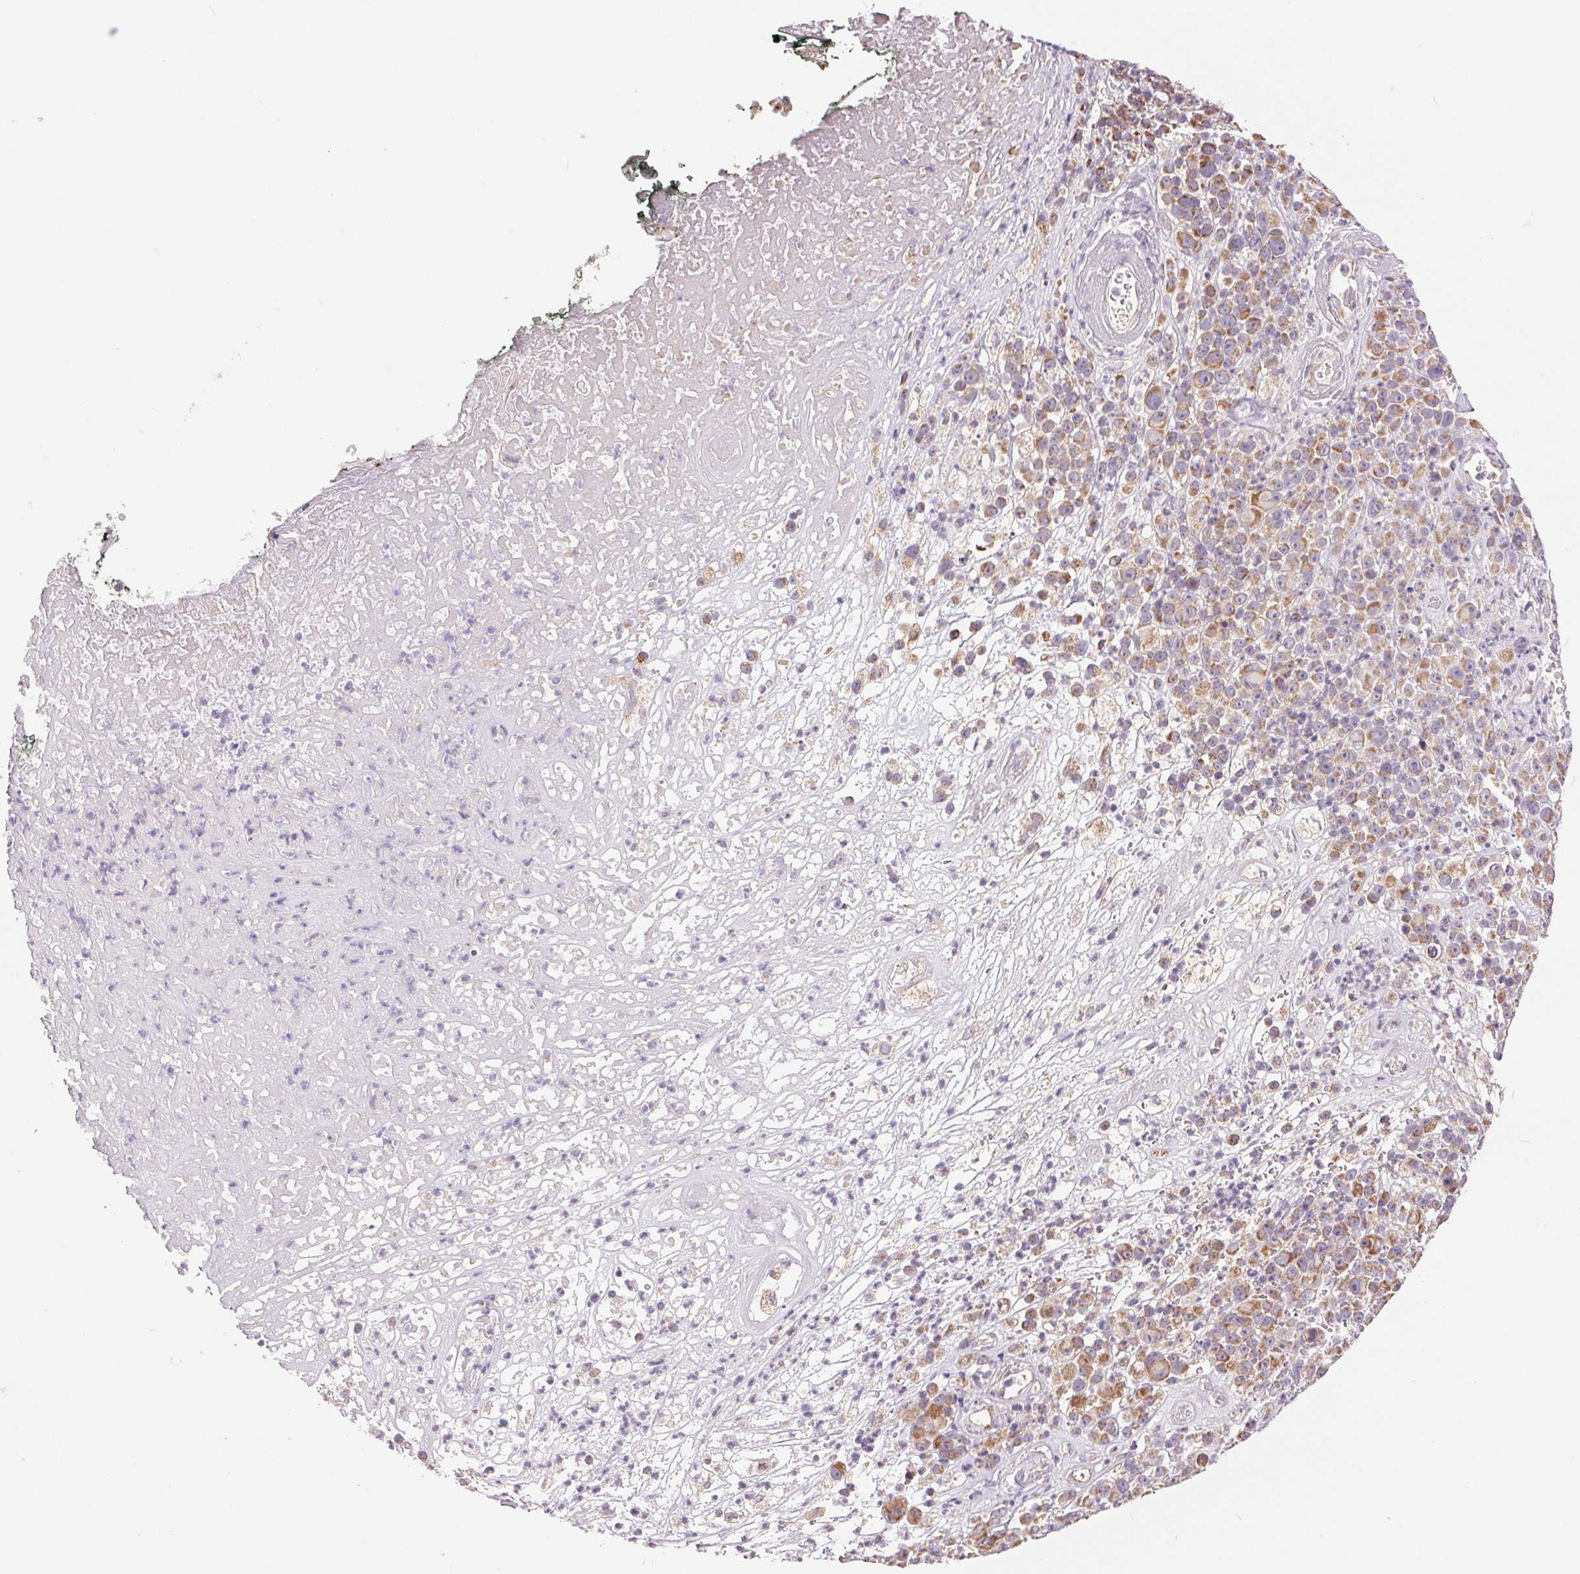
{"staining": {"intensity": "weak", "quantity": ">75%", "location": "cytoplasmic/membranous"}, "tissue": "melanoma", "cell_type": "Tumor cells", "image_type": "cancer", "snomed": [{"axis": "morphology", "description": "Malignant melanoma, NOS"}, {"axis": "topography", "description": "Skin"}, {"axis": "topography", "description": "Skin of back"}], "caption": "Weak cytoplasmic/membranous staining is present in about >75% of tumor cells in malignant melanoma. The staining is performed using DAB (3,3'-diaminobenzidine) brown chromogen to label protein expression. The nuclei are counter-stained blue using hematoxylin.", "gene": "DGUOK", "patient": {"sex": "male", "age": 91}}